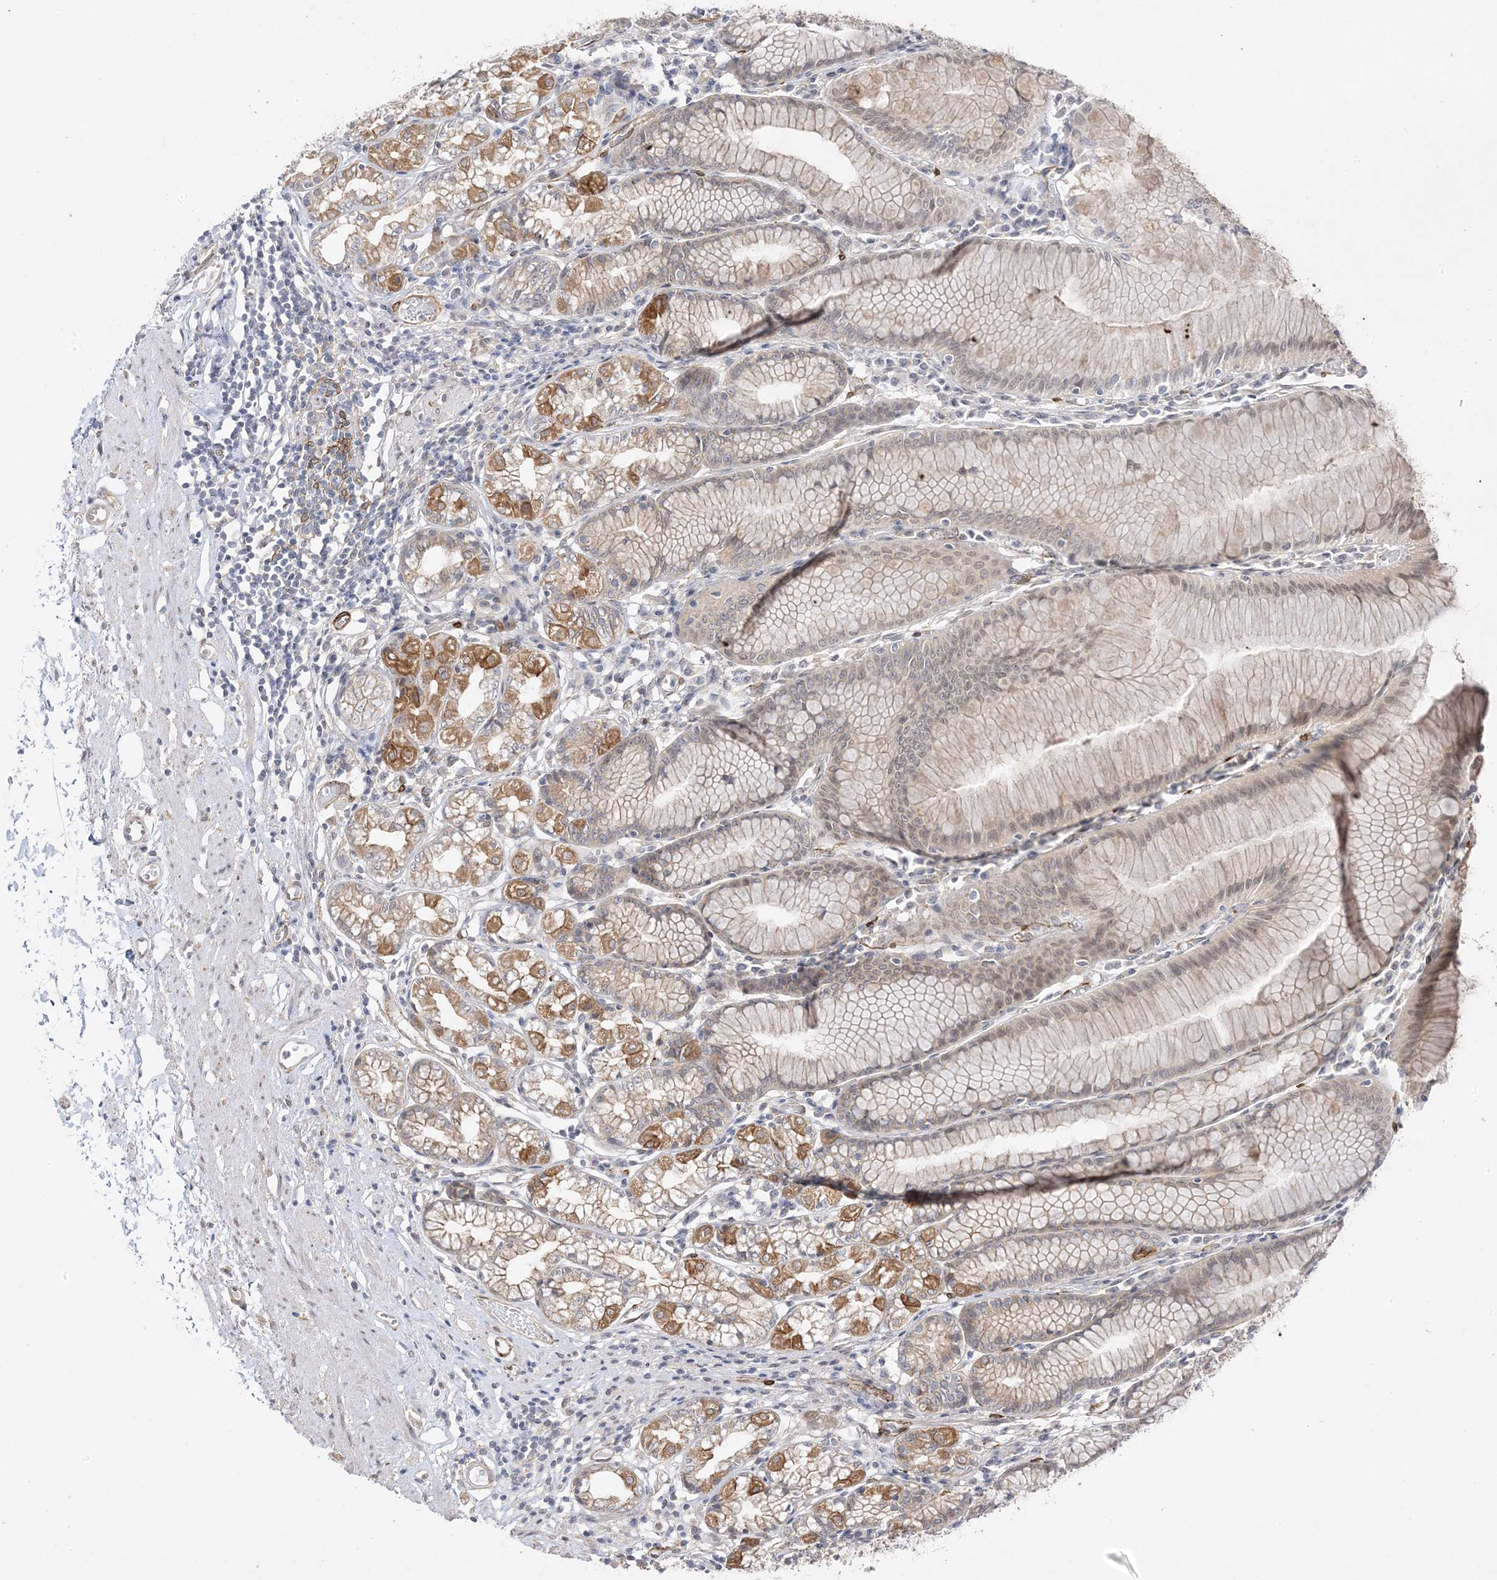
{"staining": {"intensity": "moderate", "quantity": "<25%", "location": "cytoplasmic/membranous"}, "tissue": "stomach", "cell_type": "Glandular cells", "image_type": "normal", "snomed": [{"axis": "morphology", "description": "Normal tissue, NOS"}, {"axis": "topography", "description": "Stomach"}], "caption": "Human stomach stained with a protein marker exhibits moderate staining in glandular cells.", "gene": "C2CD2", "patient": {"sex": "female", "age": 57}}